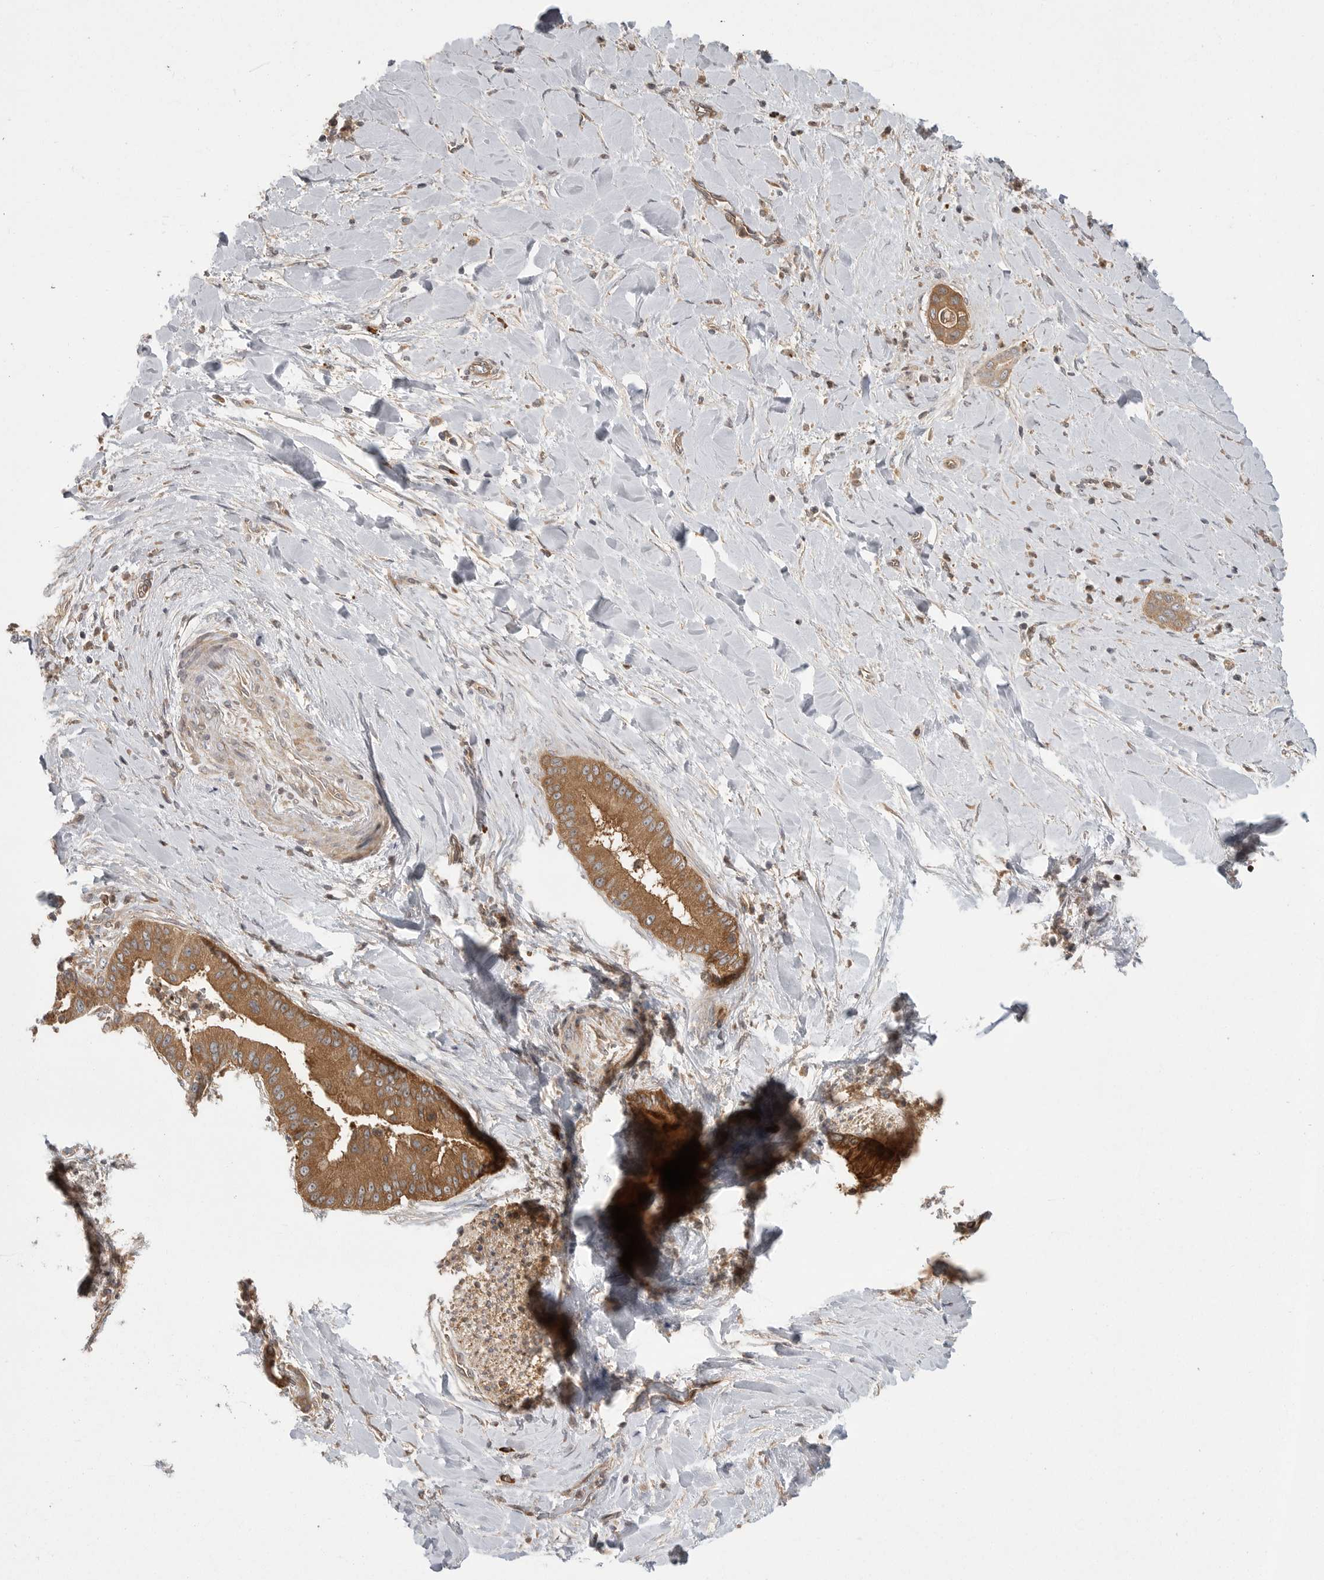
{"staining": {"intensity": "moderate", "quantity": ">75%", "location": "cytoplasmic/membranous"}, "tissue": "liver cancer", "cell_type": "Tumor cells", "image_type": "cancer", "snomed": [{"axis": "morphology", "description": "Cholangiocarcinoma"}, {"axis": "topography", "description": "Liver"}], "caption": "Liver cancer was stained to show a protein in brown. There is medium levels of moderate cytoplasmic/membranous staining in approximately >75% of tumor cells. The staining is performed using DAB brown chromogen to label protein expression. The nuclei are counter-stained blue using hematoxylin.", "gene": "OXR1", "patient": {"sex": "female", "age": 54}}